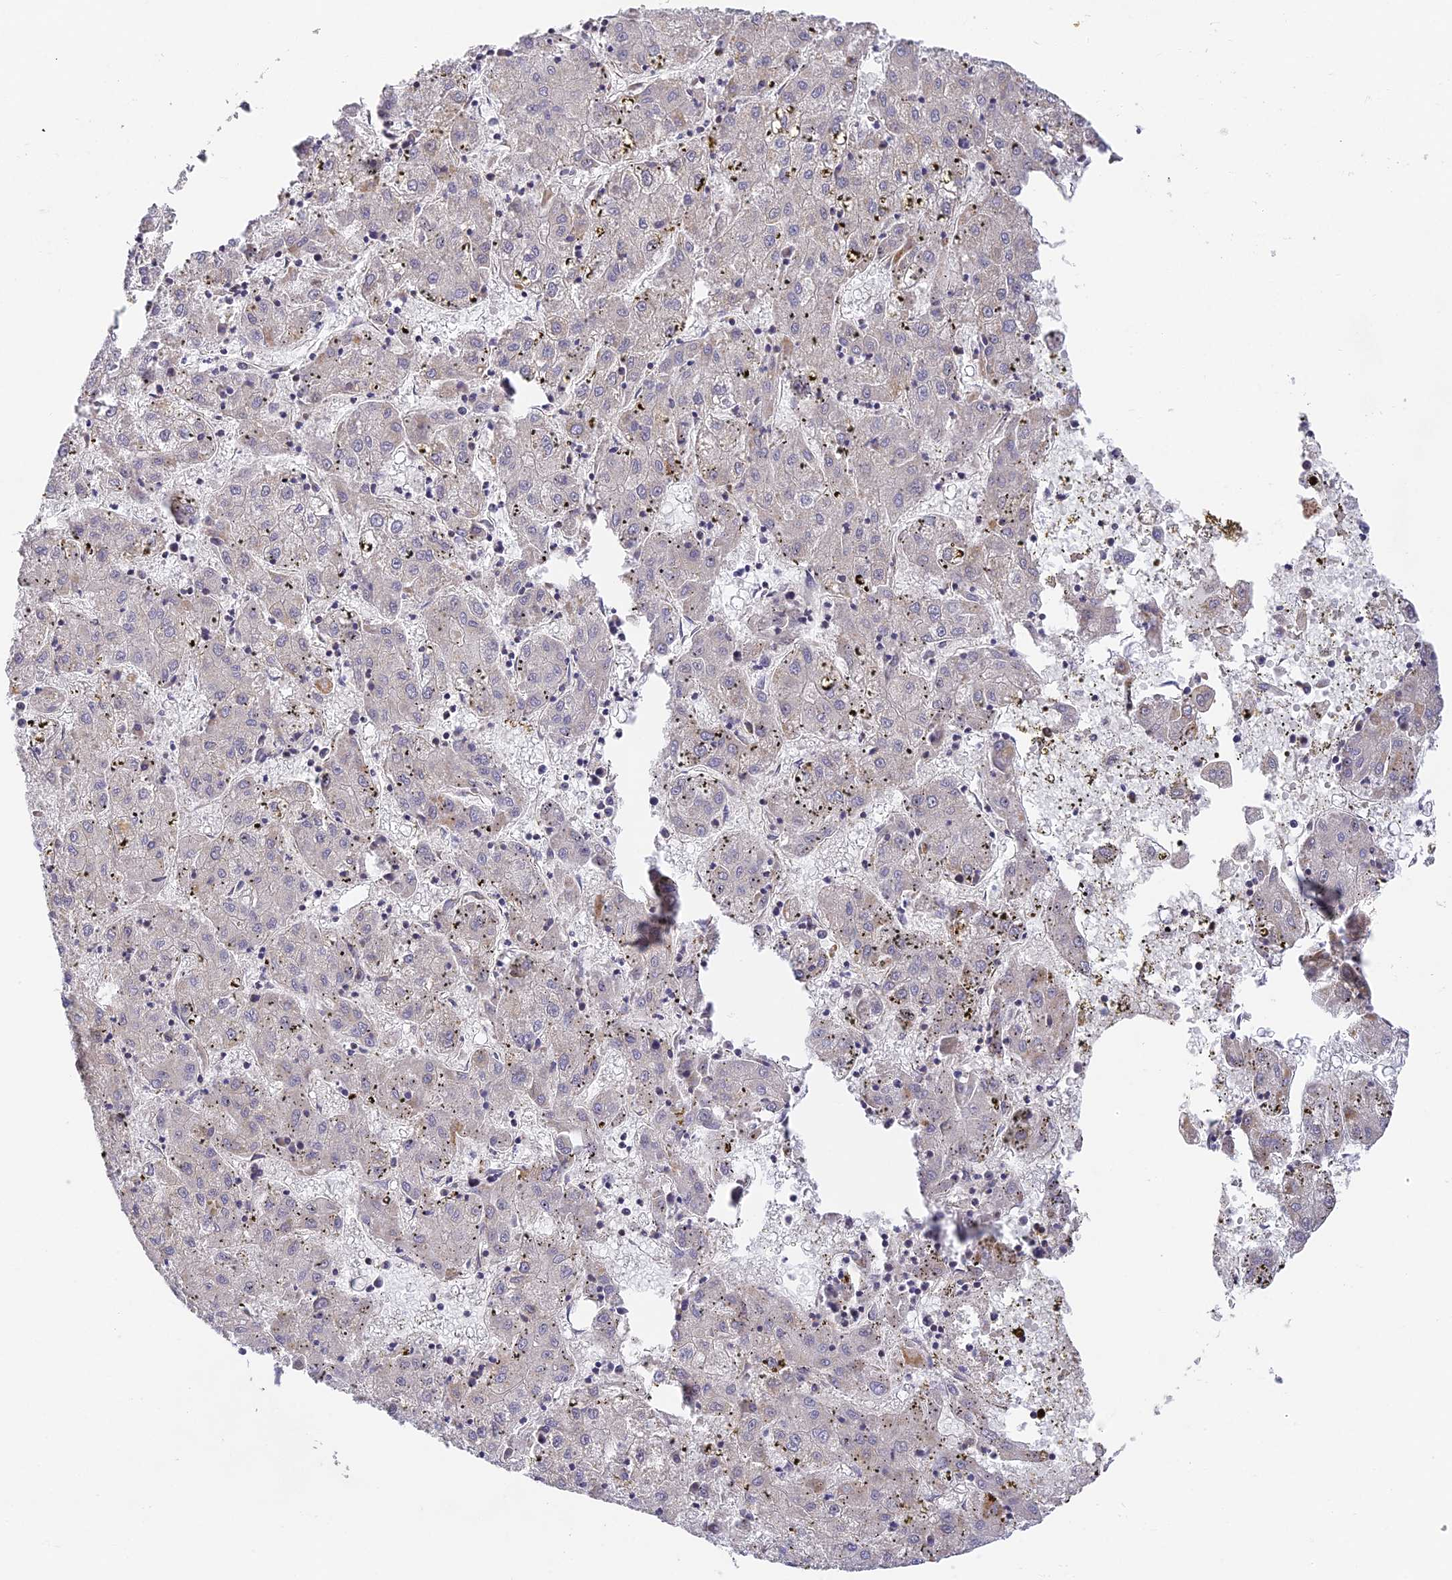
{"staining": {"intensity": "weak", "quantity": "<25%", "location": "cytoplasmic/membranous"}, "tissue": "liver cancer", "cell_type": "Tumor cells", "image_type": "cancer", "snomed": [{"axis": "morphology", "description": "Carcinoma, Hepatocellular, NOS"}, {"axis": "topography", "description": "Liver"}], "caption": "Protein analysis of liver cancer (hepatocellular carcinoma) reveals no significant staining in tumor cells. (Immunohistochemistry, brightfield microscopy, high magnification).", "gene": "DNAAF10", "patient": {"sex": "male", "age": 72}}